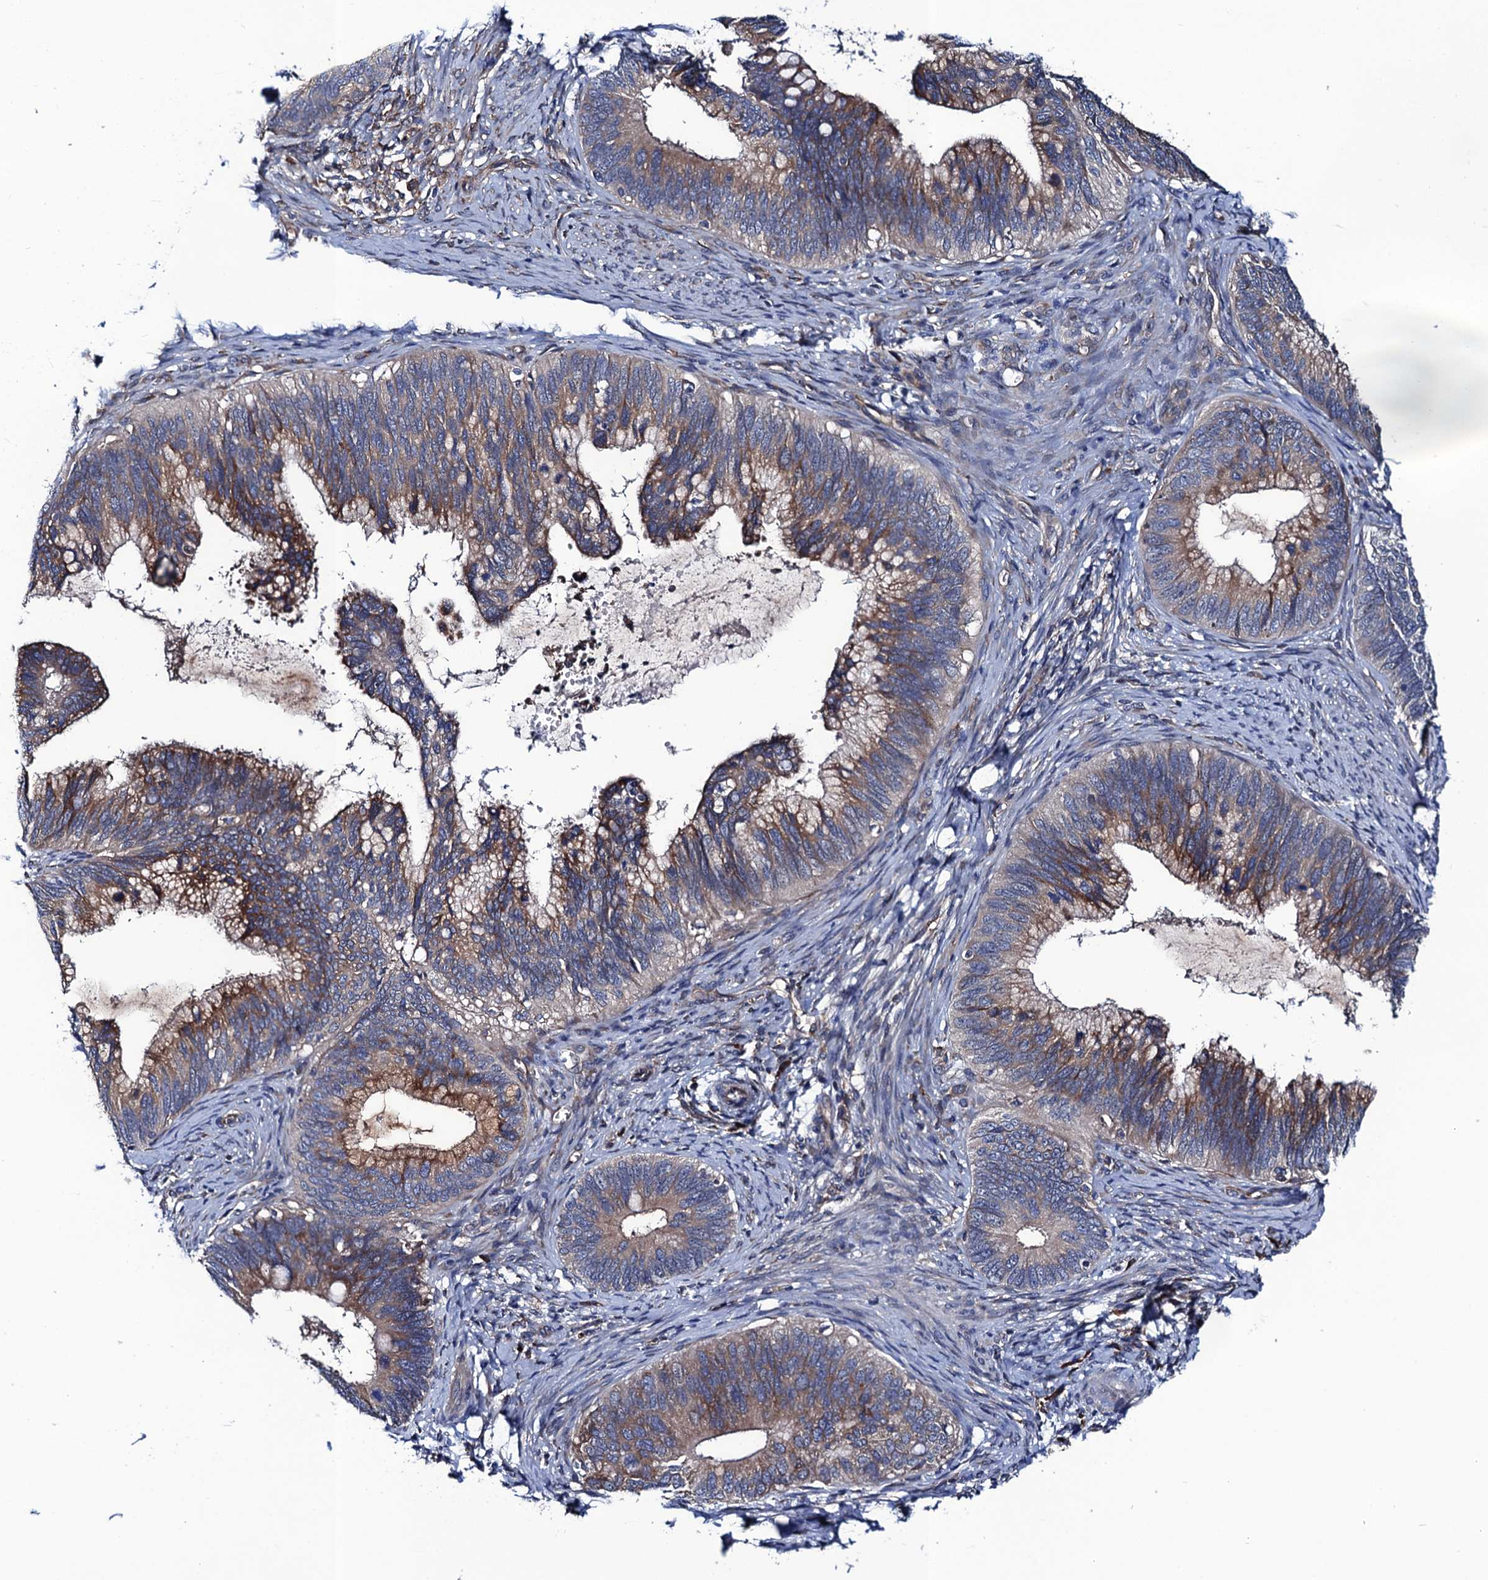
{"staining": {"intensity": "moderate", "quantity": "25%-75%", "location": "cytoplasmic/membranous"}, "tissue": "cervical cancer", "cell_type": "Tumor cells", "image_type": "cancer", "snomed": [{"axis": "morphology", "description": "Adenocarcinoma, NOS"}, {"axis": "topography", "description": "Cervix"}], "caption": "Cervical adenocarcinoma tissue shows moderate cytoplasmic/membranous expression in about 25%-75% of tumor cells", "gene": "PGLS", "patient": {"sex": "female", "age": 42}}